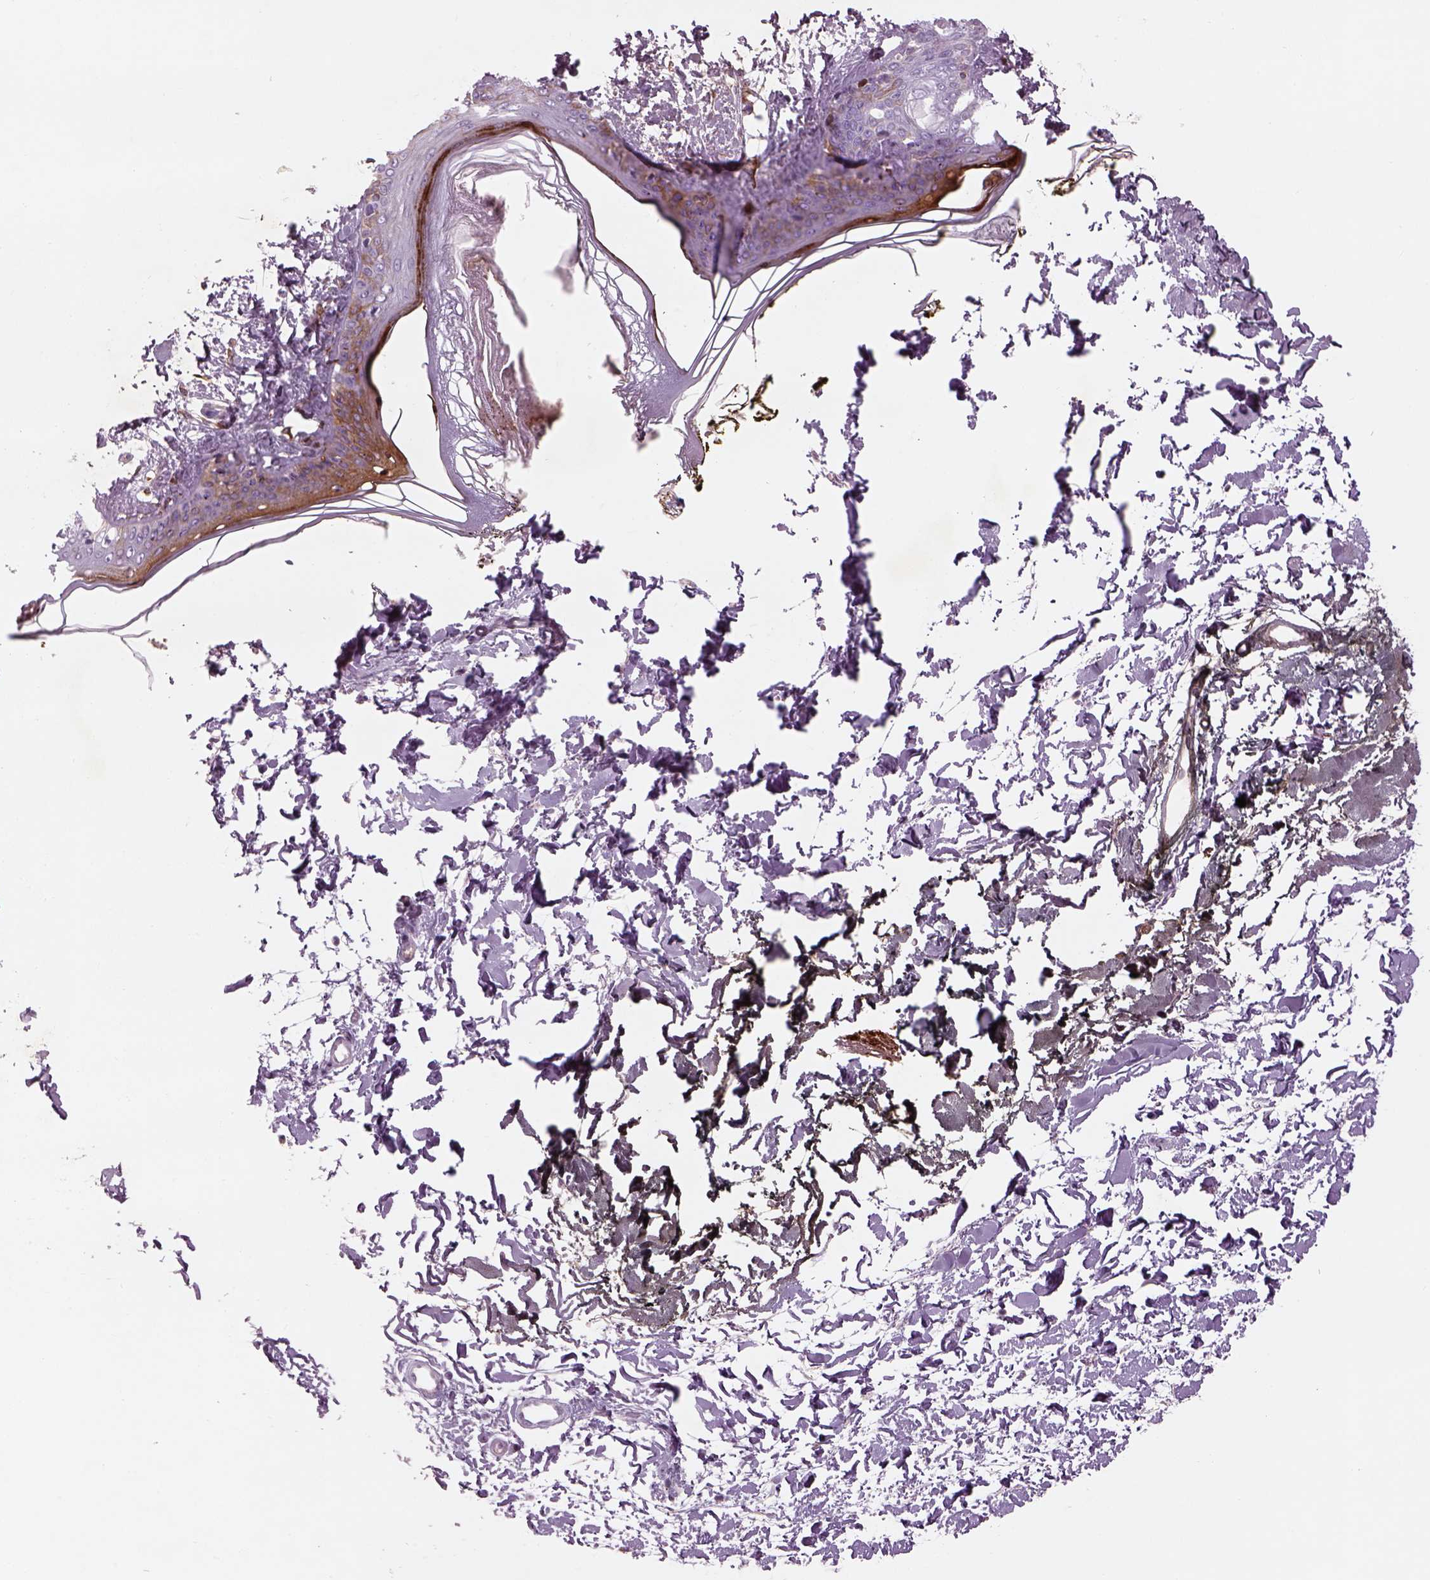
{"staining": {"intensity": "negative", "quantity": "none", "location": "none"}, "tissue": "skin", "cell_type": "Fibroblasts", "image_type": "normal", "snomed": [{"axis": "morphology", "description": "Normal tissue, NOS"}, {"axis": "topography", "description": "Skin"}], "caption": "This is an immunohistochemistry micrograph of unremarkable skin. There is no staining in fibroblasts.", "gene": "PABPC1L2A", "patient": {"sex": "female", "age": 34}}